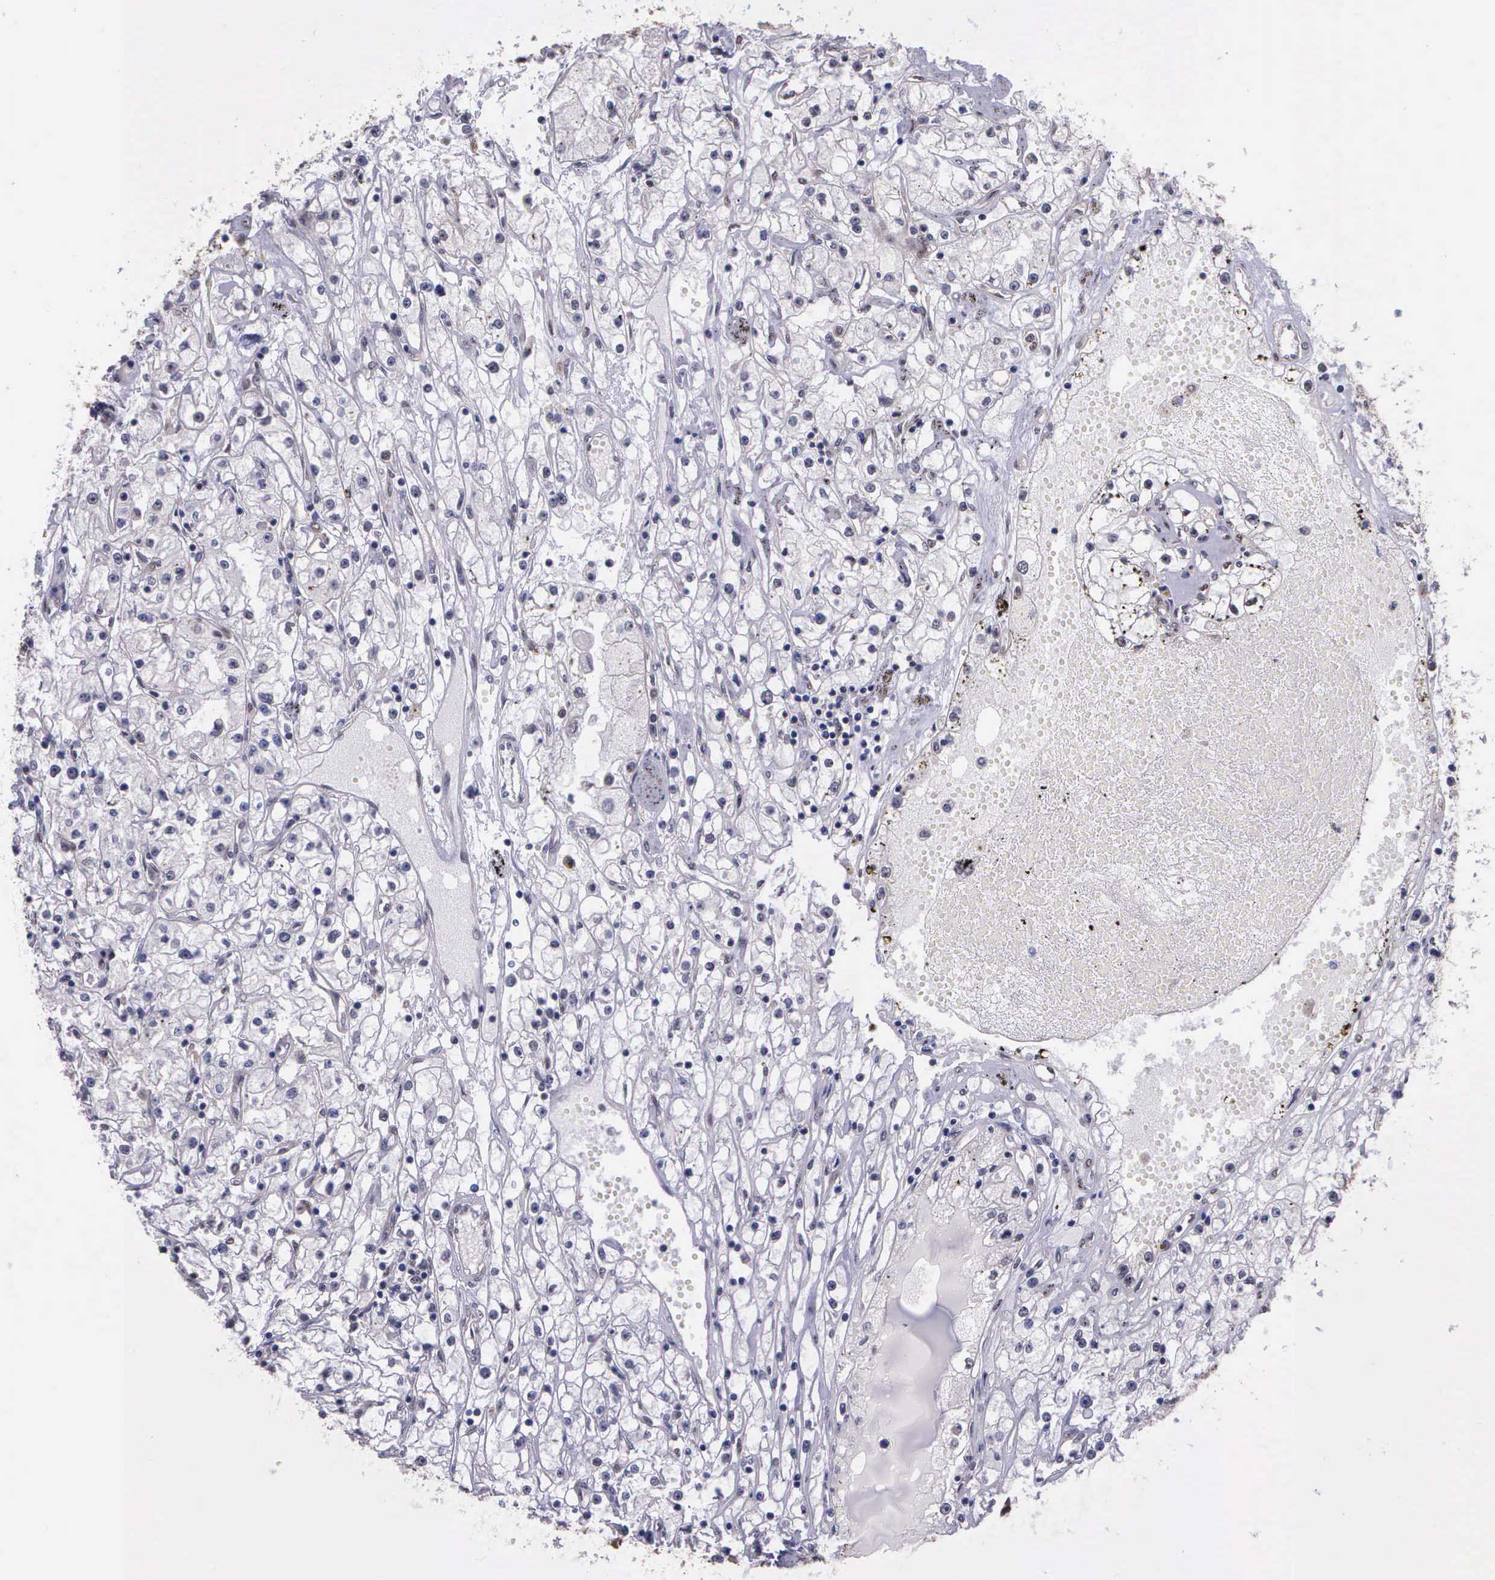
{"staining": {"intensity": "weak", "quantity": "25%-75%", "location": "cytoplasmic/membranous,nuclear"}, "tissue": "renal cancer", "cell_type": "Tumor cells", "image_type": "cancer", "snomed": [{"axis": "morphology", "description": "Adenocarcinoma, NOS"}, {"axis": "topography", "description": "Kidney"}], "caption": "Weak cytoplasmic/membranous and nuclear expression for a protein is appreciated in about 25%-75% of tumor cells of renal cancer using immunohistochemistry.", "gene": "PSMC1", "patient": {"sex": "male", "age": 56}}